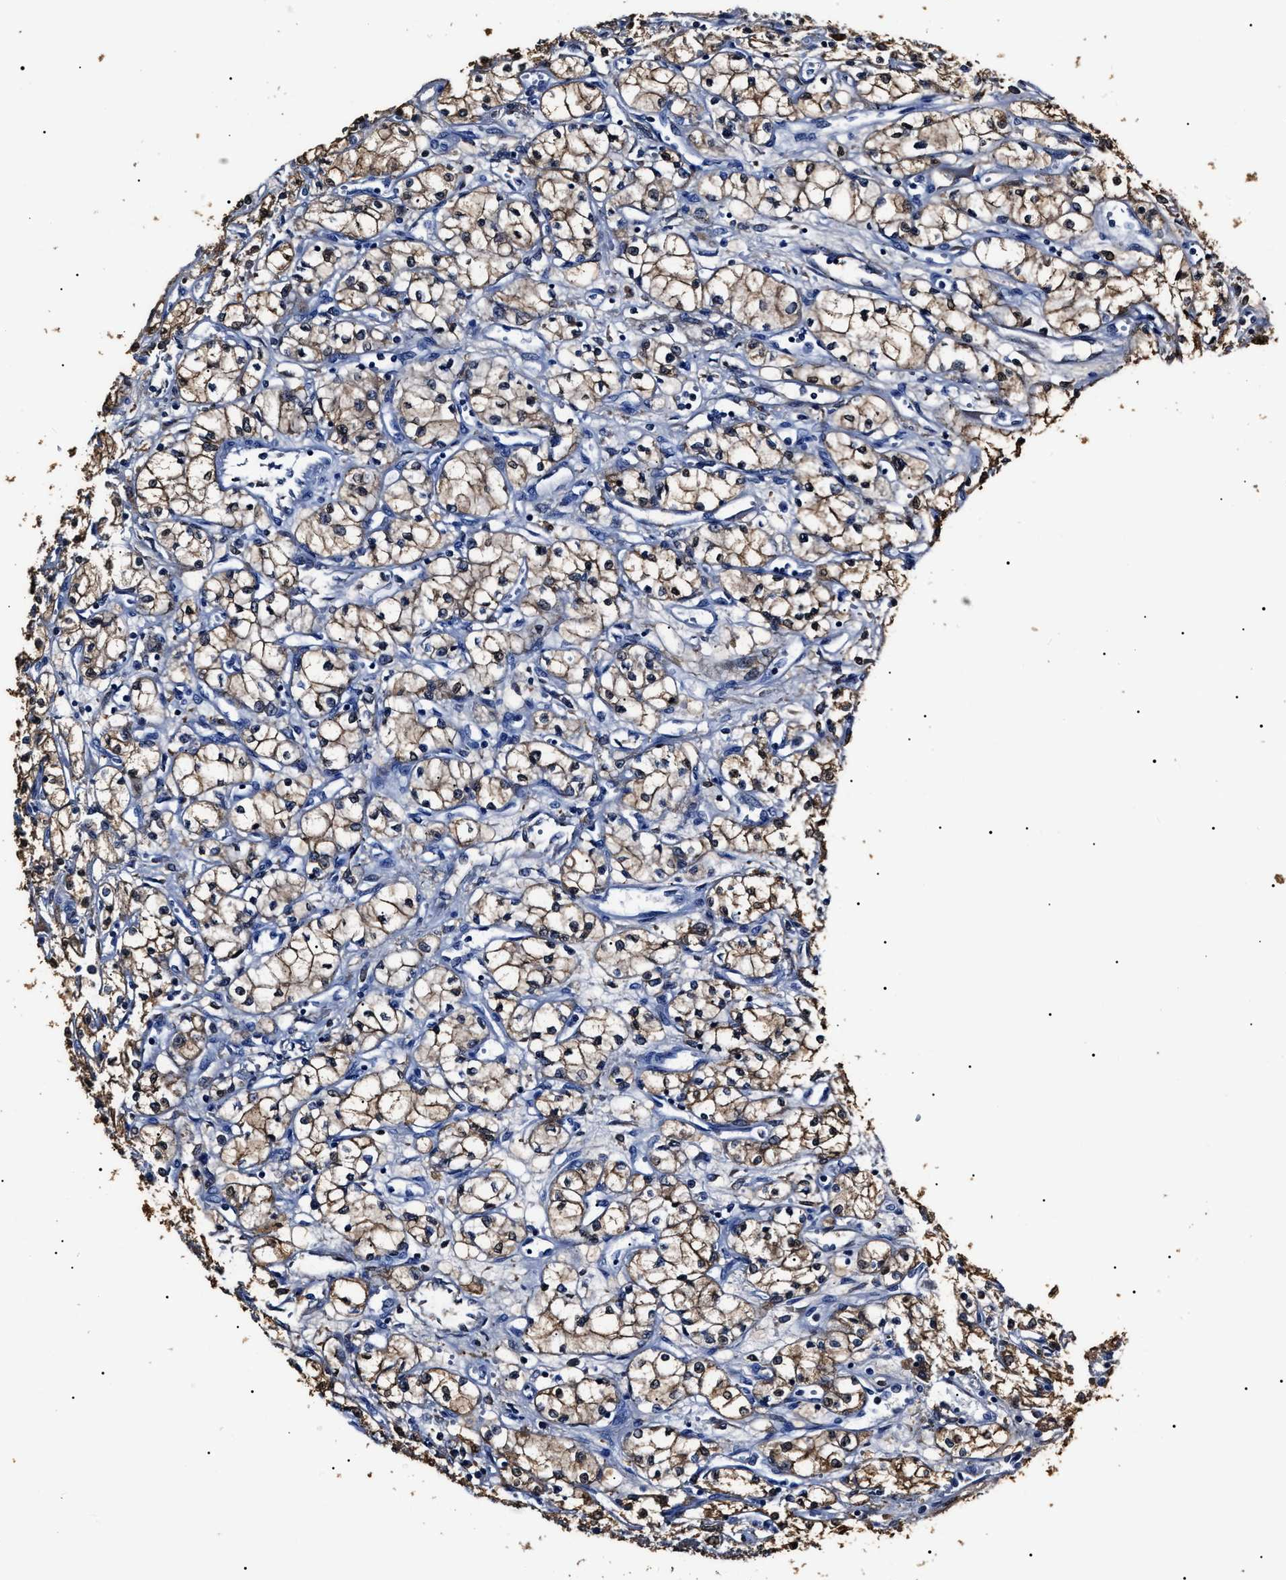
{"staining": {"intensity": "weak", "quantity": "<25%", "location": "cytoplasmic/membranous"}, "tissue": "renal cancer", "cell_type": "Tumor cells", "image_type": "cancer", "snomed": [{"axis": "morphology", "description": "Normal tissue, NOS"}, {"axis": "morphology", "description": "Adenocarcinoma, NOS"}, {"axis": "topography", "description": "Kidney"}], "caption": "Tumor cells are negative for protein expression in human adenocarcinoma (renal).", "gene": "ALDH1A1", "patient": {"sex": "male", "age": 59}}